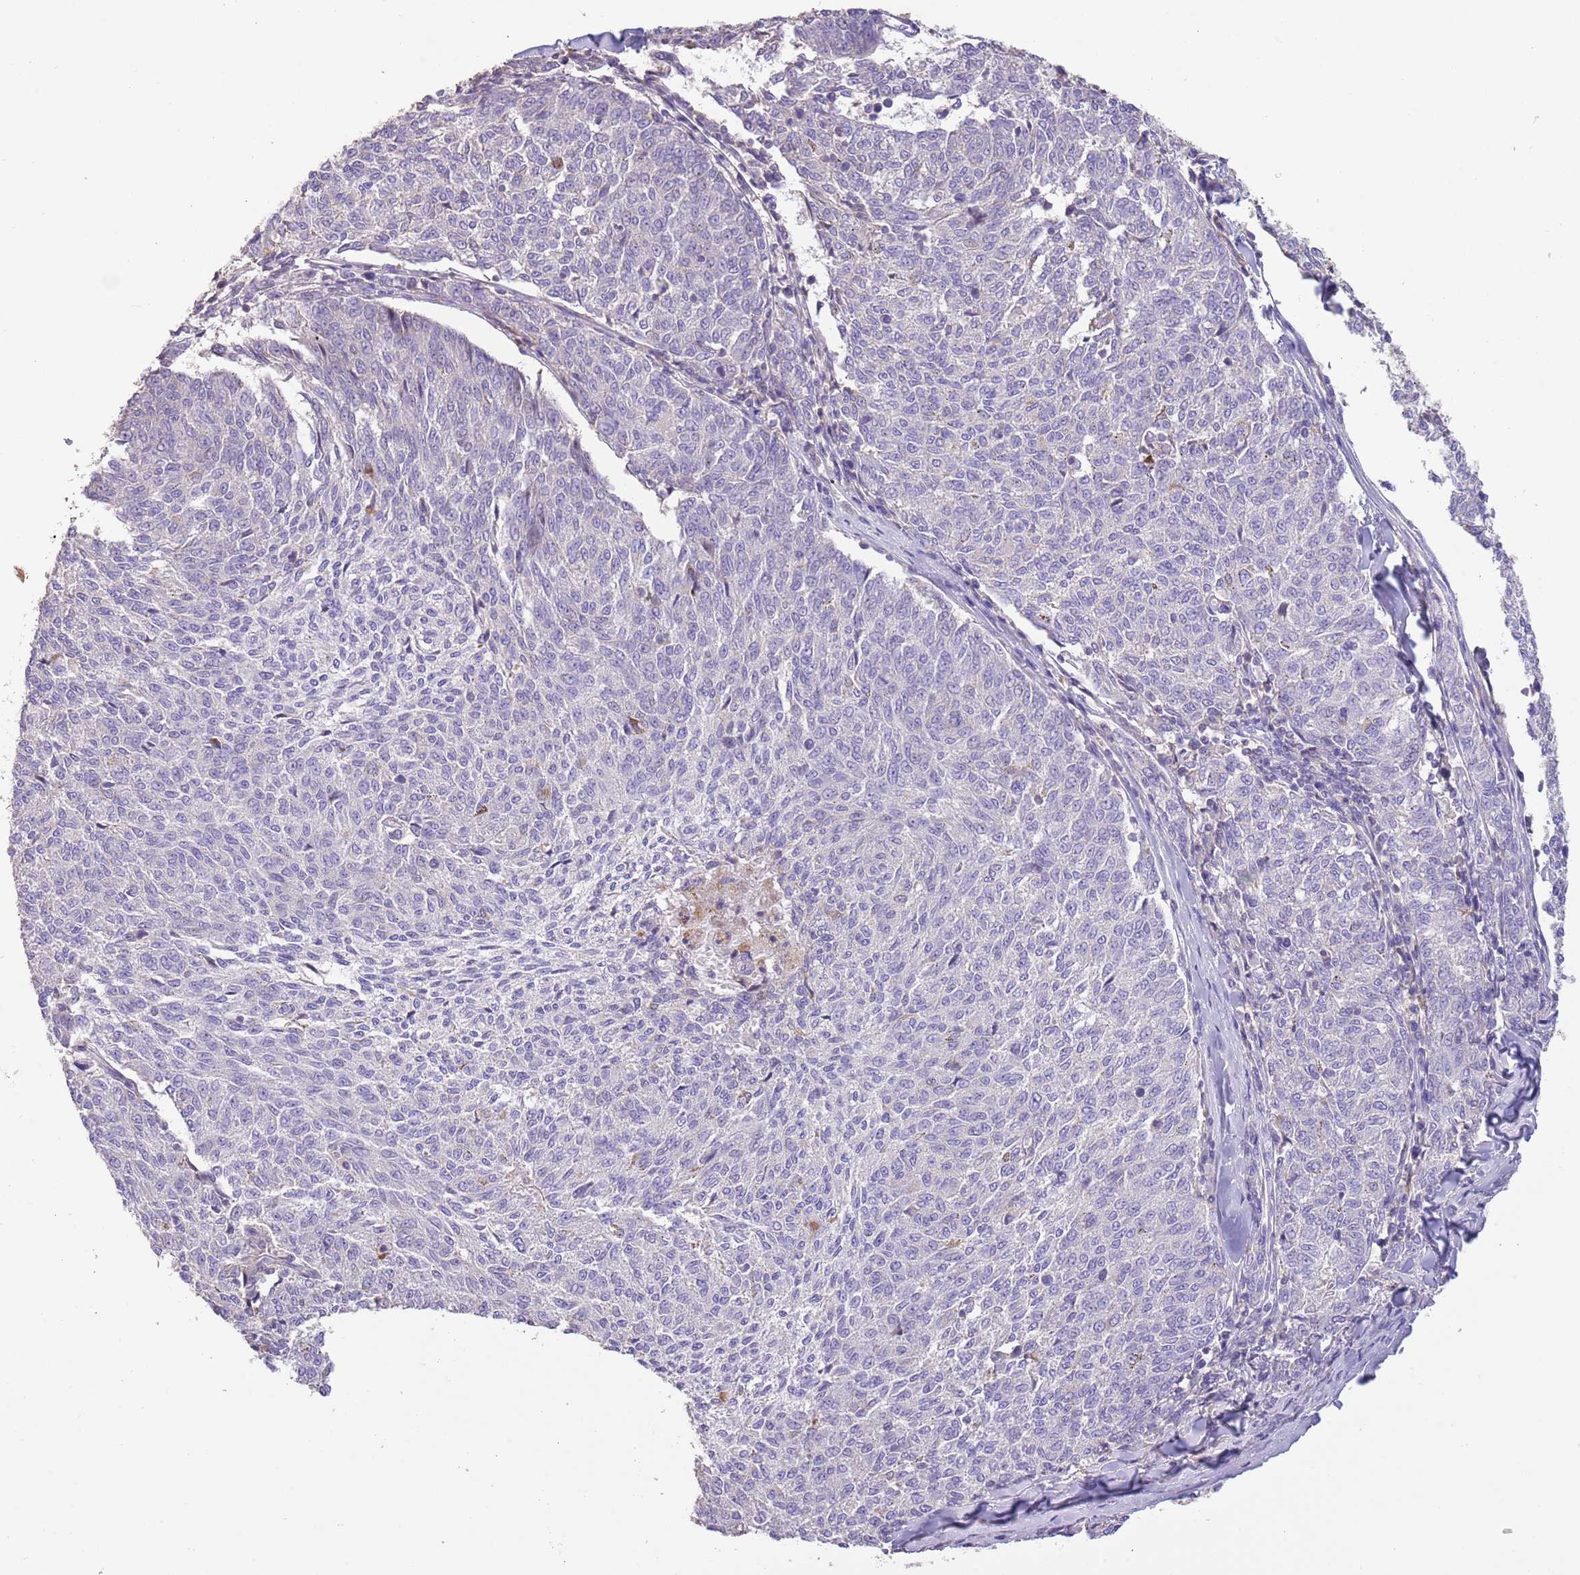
{"staining": {"intensity": "negative", "quantity": "none", "location": "none"}, "tissue": "melanoma", "cell_type": "Tumor cells", "image_type": "cancer", "snomed": [{"axis": "morphology", "description": "Malignant melanoma, NOS"}, {"axis": "topography", "description": "Skin"}], "caption": "DAB immunohistochemical staining of human melanoma displays no significant staining in tumor cells. (Immunohistochemistry, brightfield microscopy, high magnification).", "gene": "SFTPA1", "patient": {"sex": "female", "age": 72}}